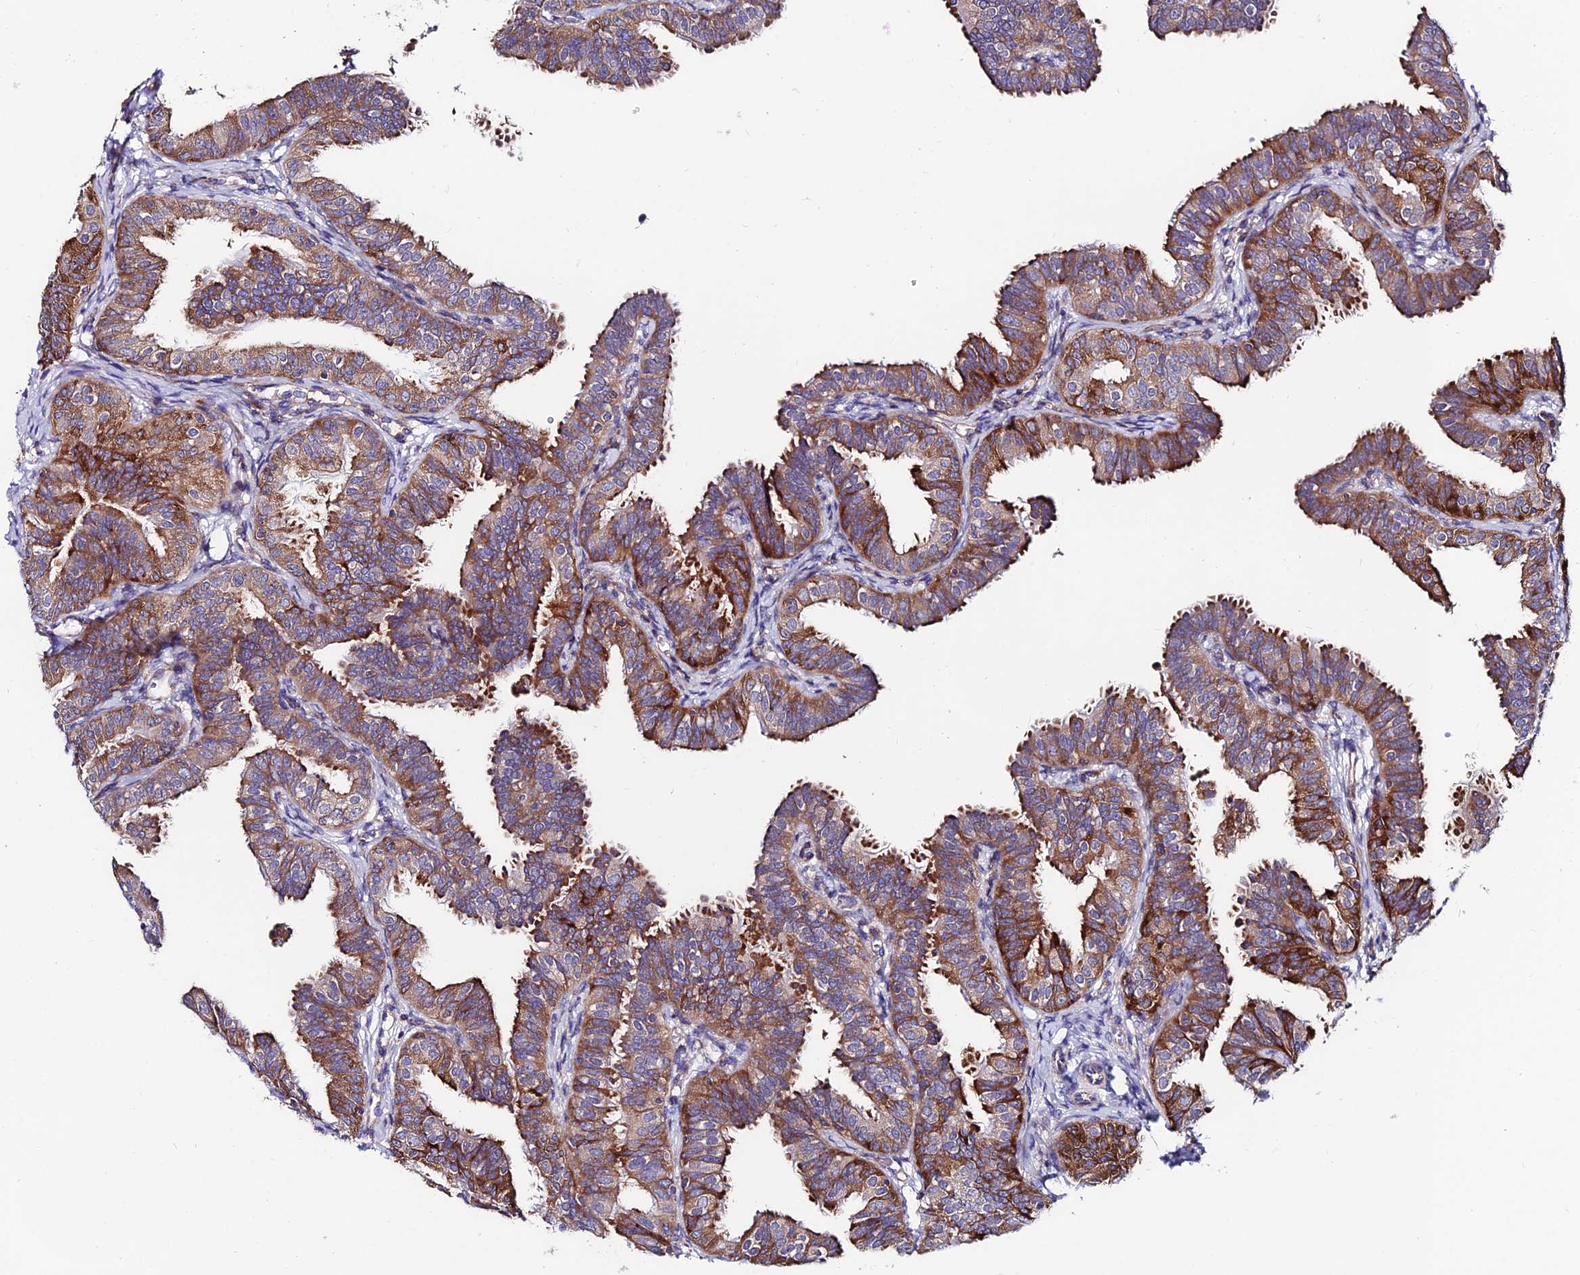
{"staining": {"intensity": "strong", "quantity": "25%-75%", "location": "cytoplasmic/membranous"}, "tissue": "fallopian tube", "cell_type": "Glandular cells", "image_type": "normal", "snomed": [{"axis": "morphology", "description": "Normal tissue, NOS"}, {"axis": "topography", "description": "Fallopian tube"}], "caption": "Brown immunohistochemical staining in unremarkable fallopian tube demonstrates strong cytoplasmic/membranous staining in about 25%-75% of glandular cells. Ihc stains the protein of interest in brown and the nuclei are stained blue.", "gene": "EIF3K", "patient": {"sex": "female", "age": 35}}